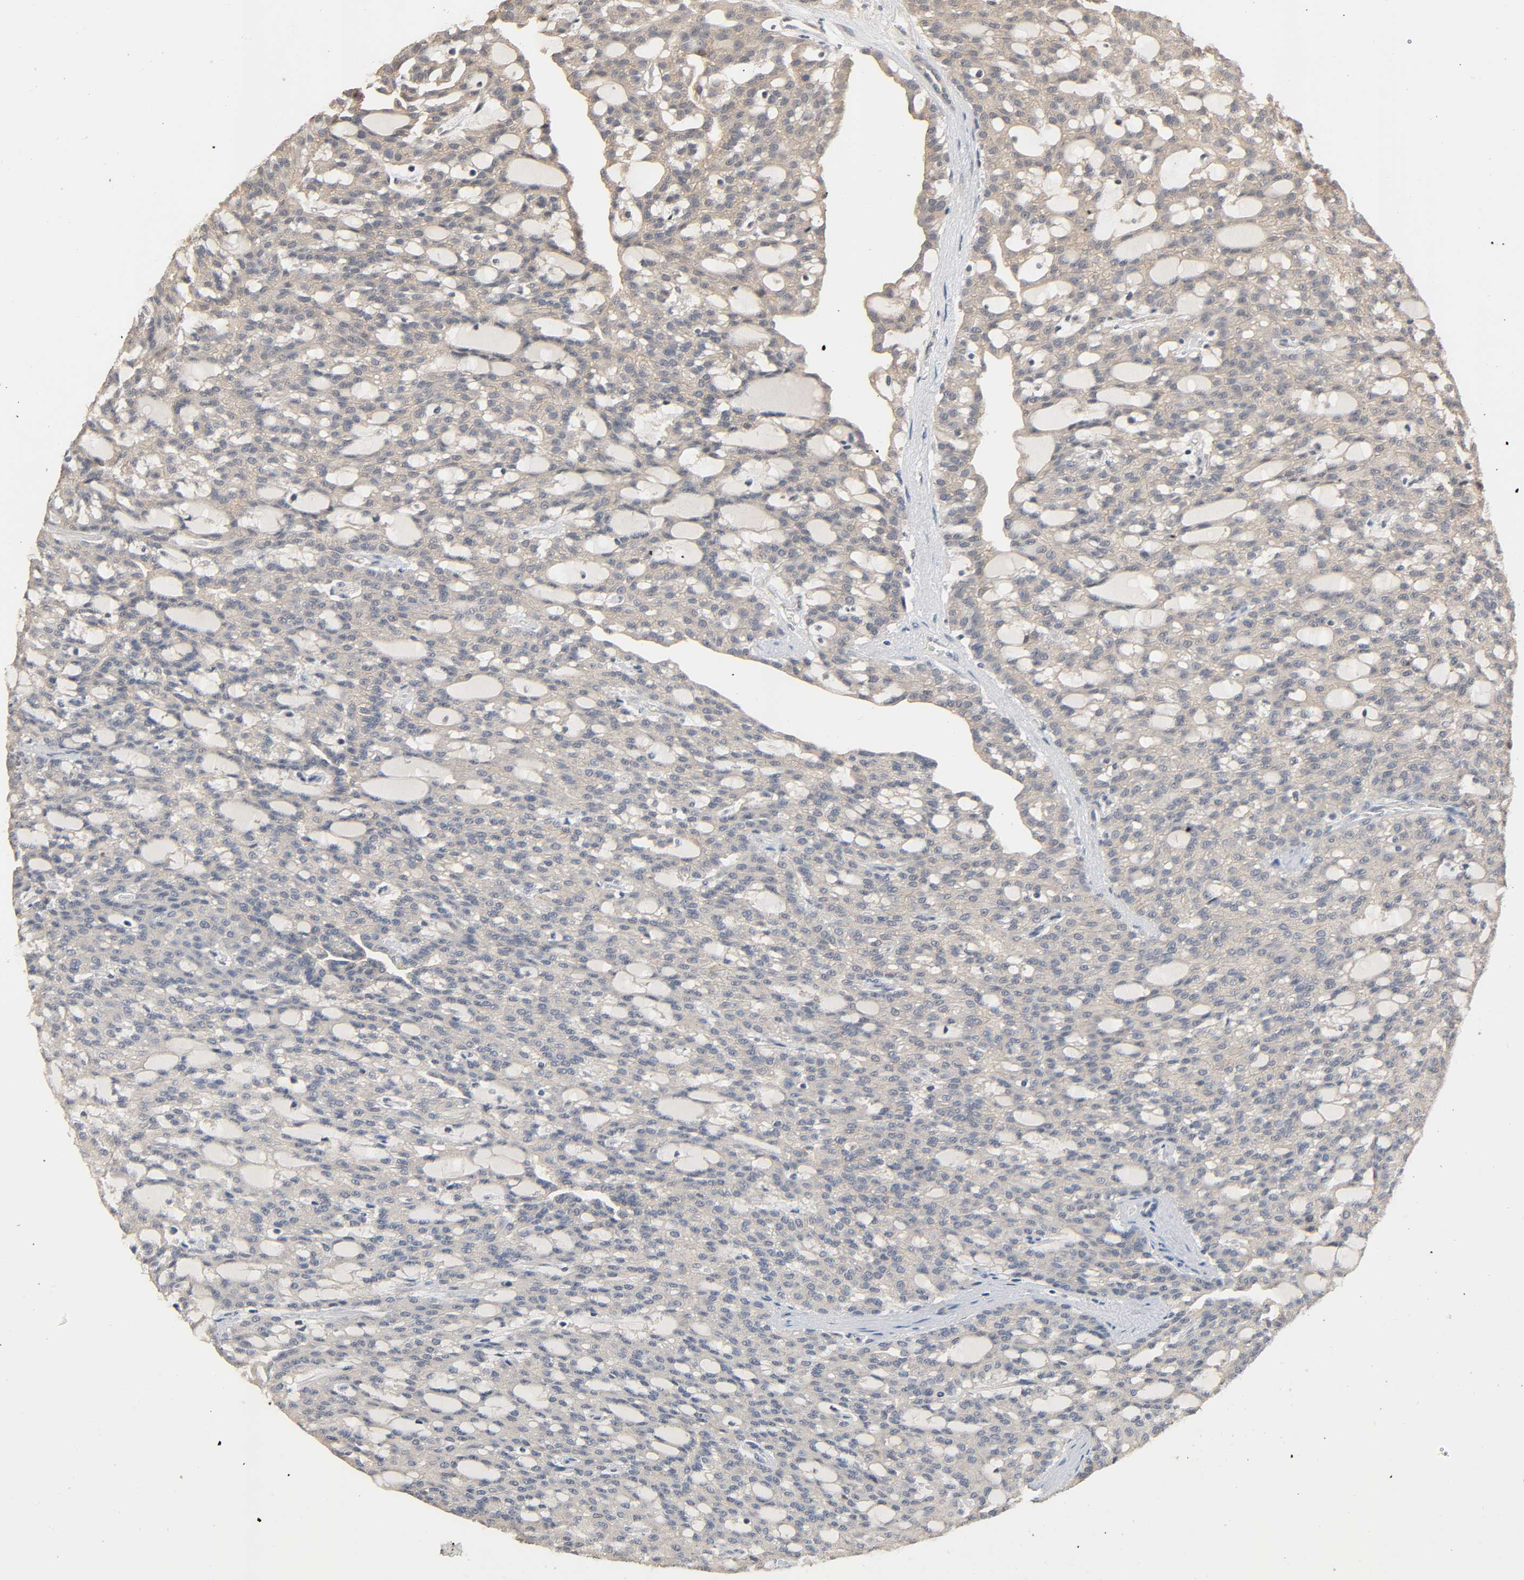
{"staining": {"intensity": "negative", "quantity": "none", "location": "none"}, "tissue": "renal cancer", "cell_type": "Tumor cells", "image_type": "cancer", "snomed": [{"axis": "morphology", "description": "Adenocarcinoma, NOS"}, {"axis": "topography", "description": "Kidney"}], "caption": "Immunohistochemical staining of human renal adenocarcinoma displays no significant expression in tumor cells.", "gene": "MAGEA8", "patient": {"sex": "male", "age": 63}}